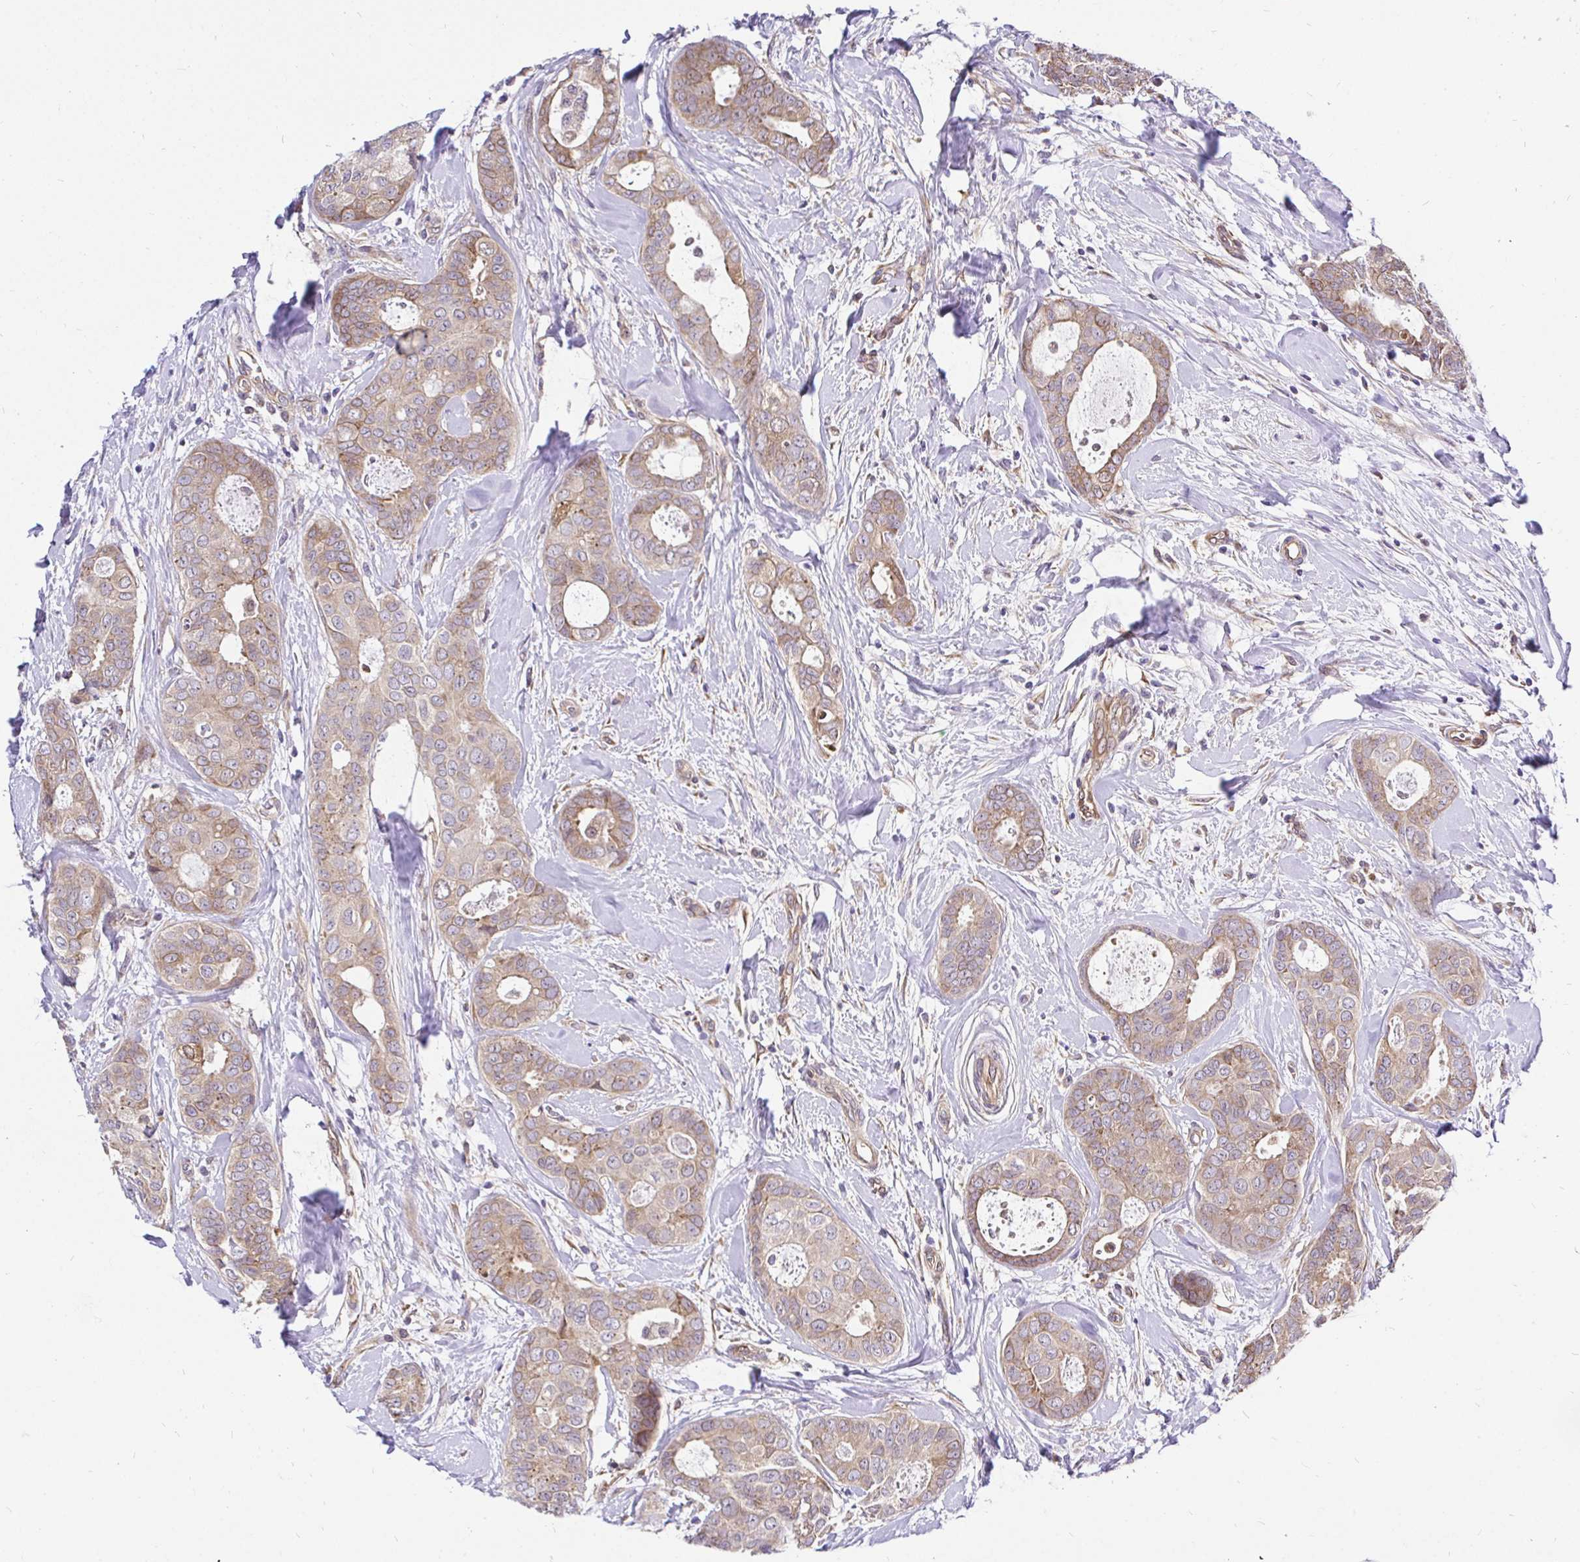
{"staining": {"intensity": "moderate", "quantity": ">75%", "location": "cytoplasmic/membranous"}, "tissue": "breast cancer", "cell_type": "Tumor cells", "image_type": "cancer", "snomed": [{"axis": "morphology", "description": "Duct carcinoma"}, {"axis": "topography", "description": "Breast"}], "caption": "Breast cancer (intraductal carcinoma) stained with a brown dye exhibits moderate cytoplasmic/membranous positive positivity in about >75% of tumor cells.", "gene": "CCDC122", "patient": {"sex": "female", "age": 45}}